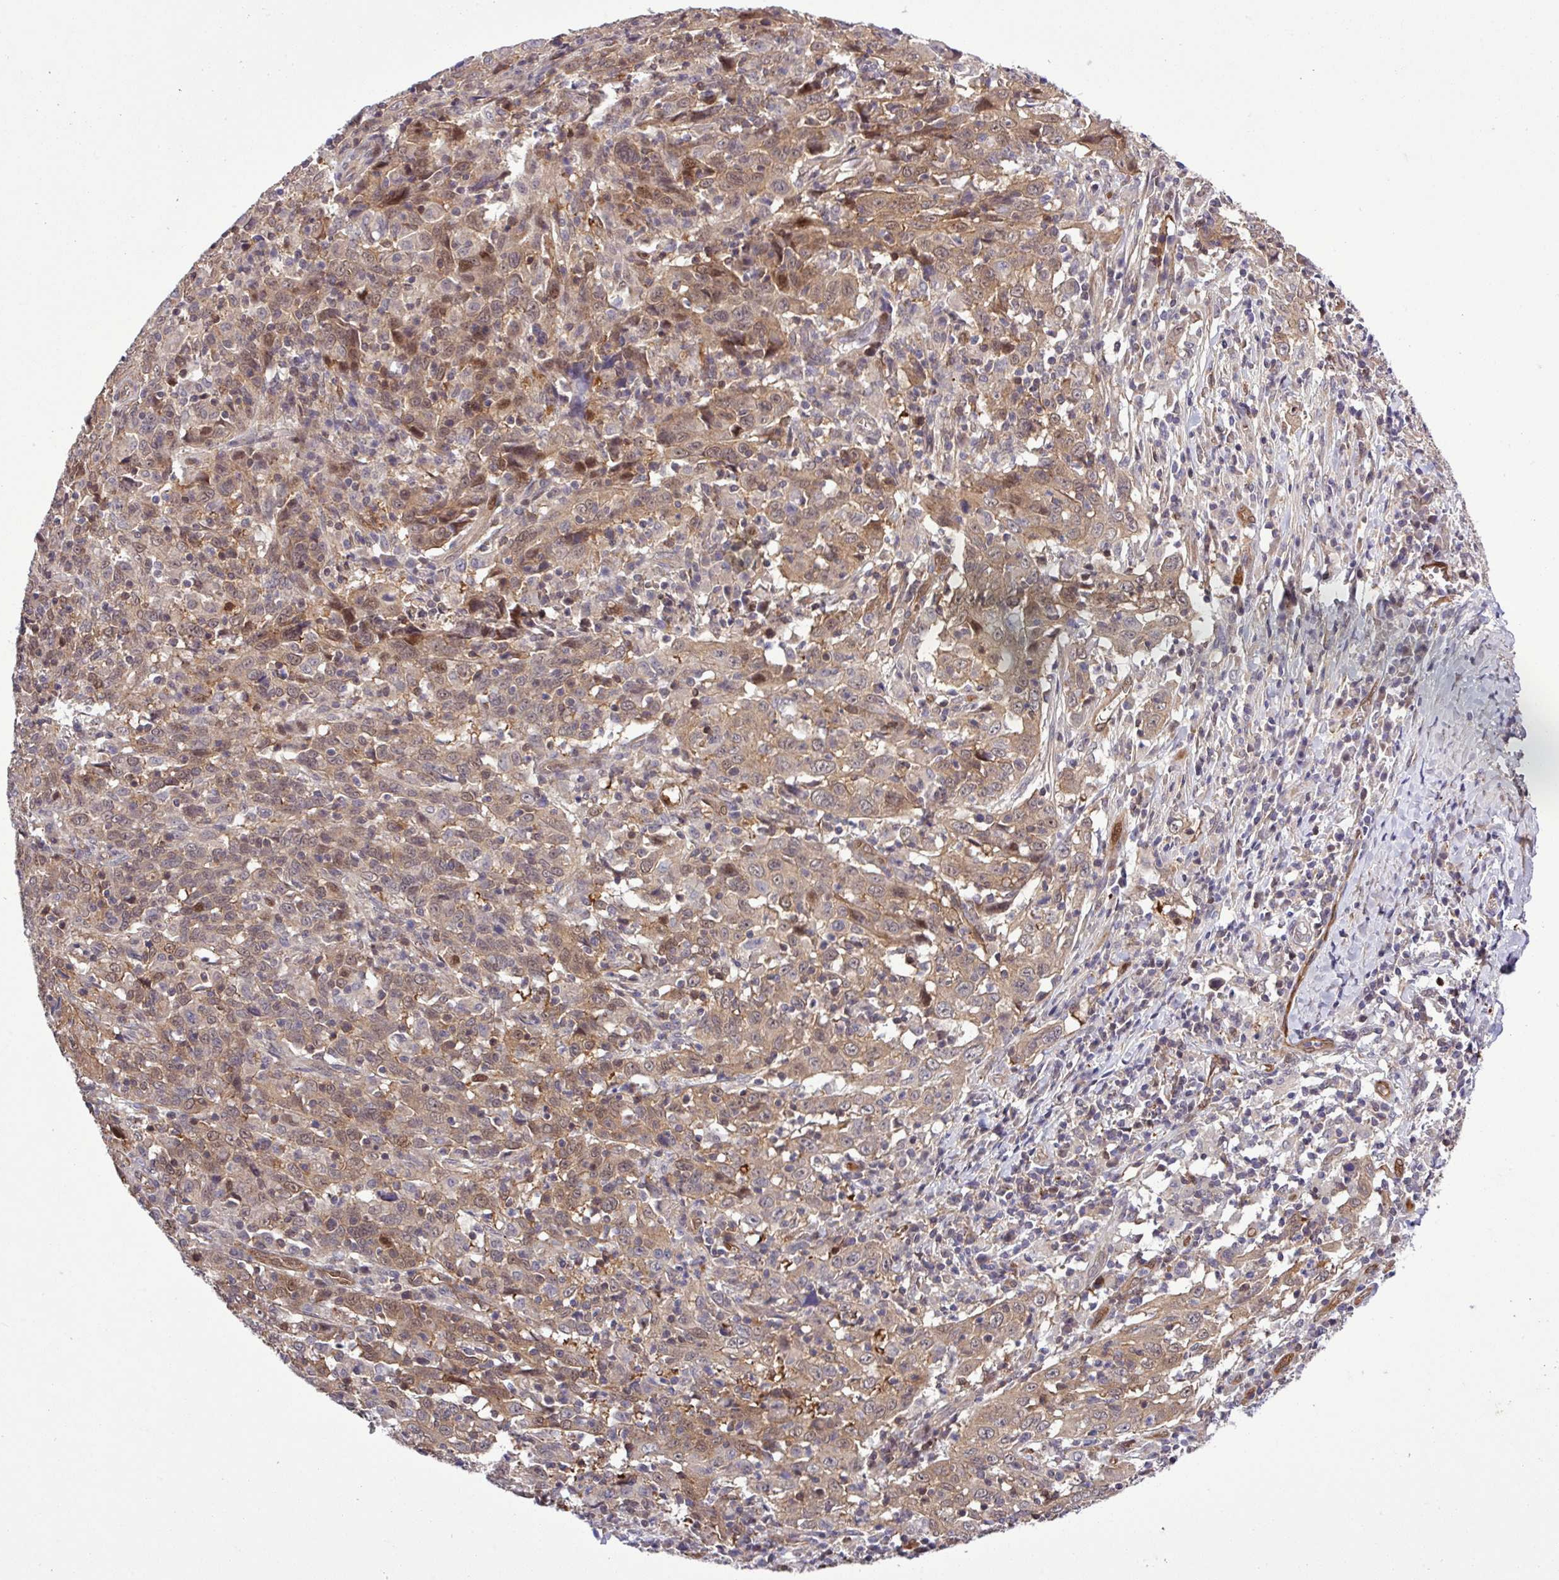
{"staining": {"intensity": "moderate", "quantity": ">75%", "location": "cytoplasmic/membranous,nuclear"}, "tissue": "cervical cancer", "cell_type": "Tumor cells", "image_type": "cancer", "snomed": [{"axis": "morphology", "description": "Squamous cell carcinoma, NOS"}, {"axis": "topography", "description": "Cervix"}], "caption": "Cervical squamous cell carcinoma tissue reveals moderate cytoplasmic/membranous and nuclear expression in about >75% of tumor cells, visualized by immunohistochemistry.", "gene": "CARHSP1", "patient": {"sex": "female", "age": 46}}